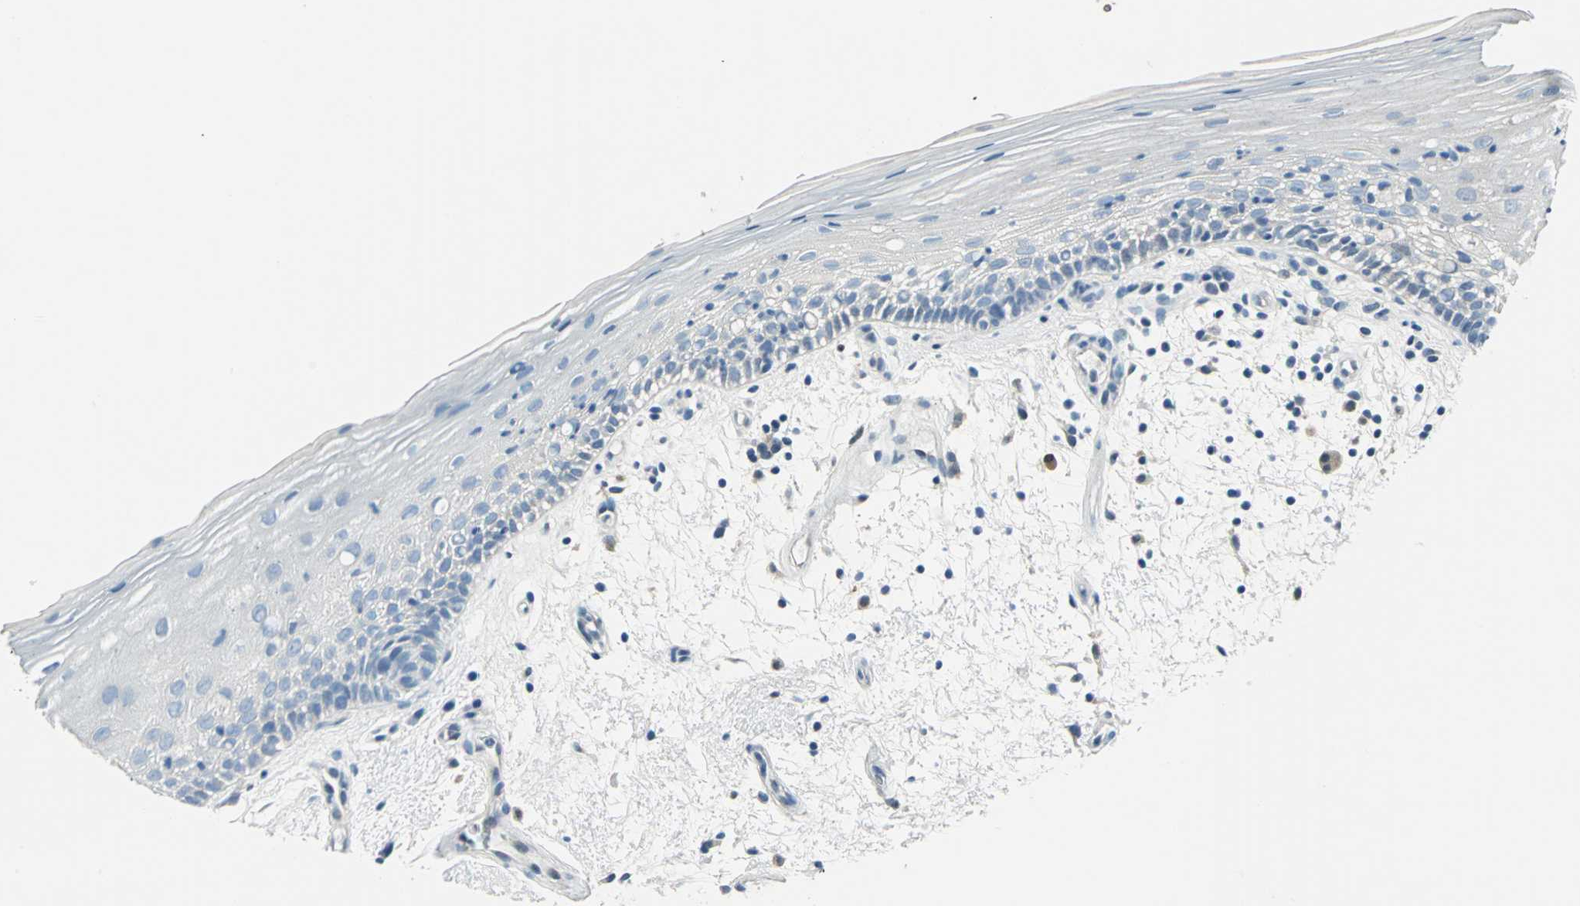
{"staining": {"intensity": "negative", "quantity": "none", "location": "none"}, "tissue": "oral mucosa", "cell_type": "Squamous epithelial cells", "image_type": "normal", "snomed": [{"axis": "morphology", "description": "Normal tissue, NOS"}, {"axis": "morphology", "description": "Squamous cell carcinoma, NOS"}, {"axis": "topography", "description": "Skeletal muscle"}, {"axis": "topography", "description": "Oral tissue"}, {"axis": "topography", "description": "Head-Neck"}], "caption": "DAB immunohistochemical staining of normal oral mucosa exhibits no significant positivity in squamous epithelial cells.", "gene": "AKR1A1", "patient": {"sex": "male", "age": 71}}